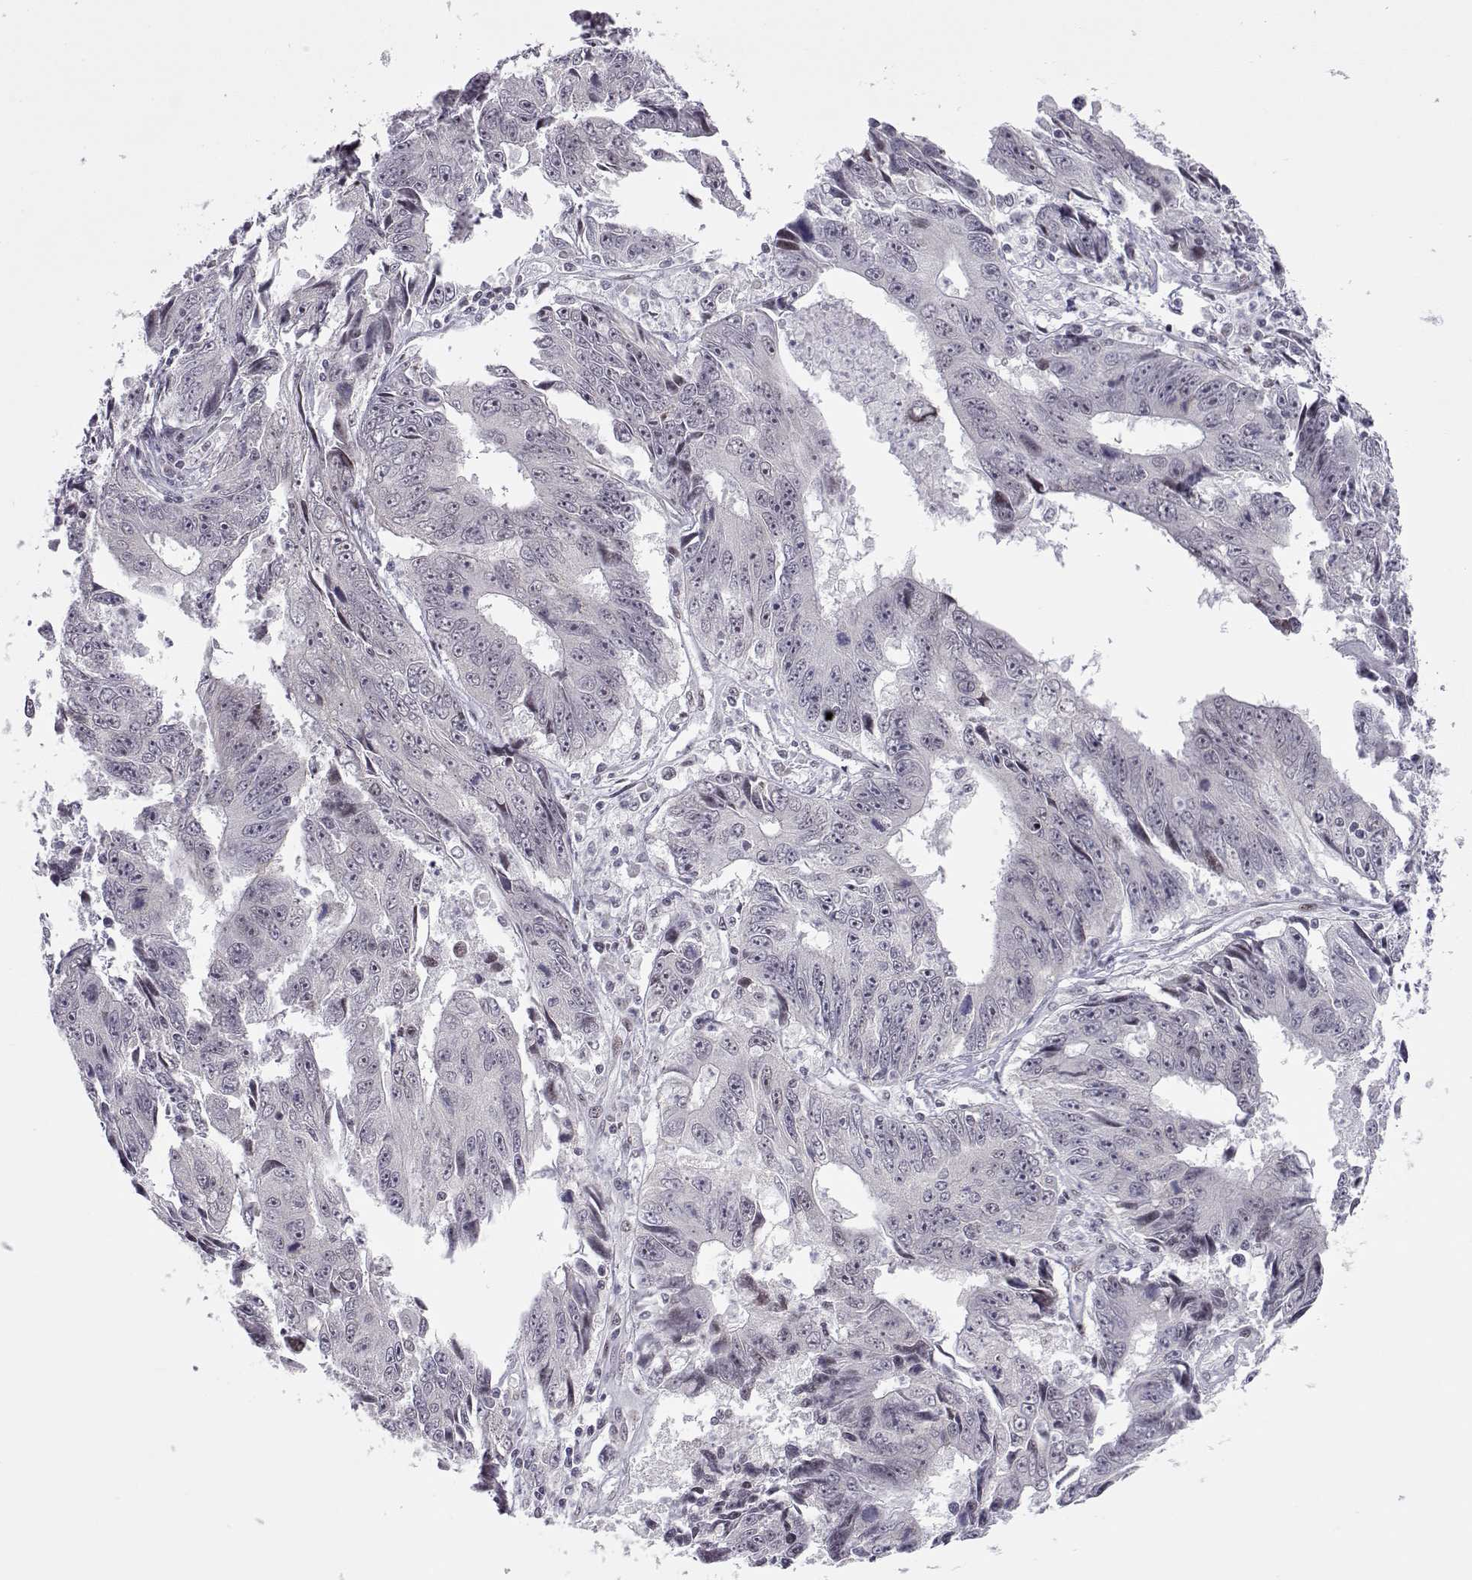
{"staining": {"intensity": "negative", "quantity": "none", "location": "none"}, "tissue": "liver cancer", "cell_type": "Tumor cells", "image_type": "cancer", "snomed": [{"axis": "morphology", "description": "Cholangiocarcinoma"}, {"axis": "topography", "description": "Liver"}], "caption": "There is no significant expression in tumor cells of liver cholangiocarcinoma.", "gene": "SIX6", "patient": {"sex": "male", "age": 65}}